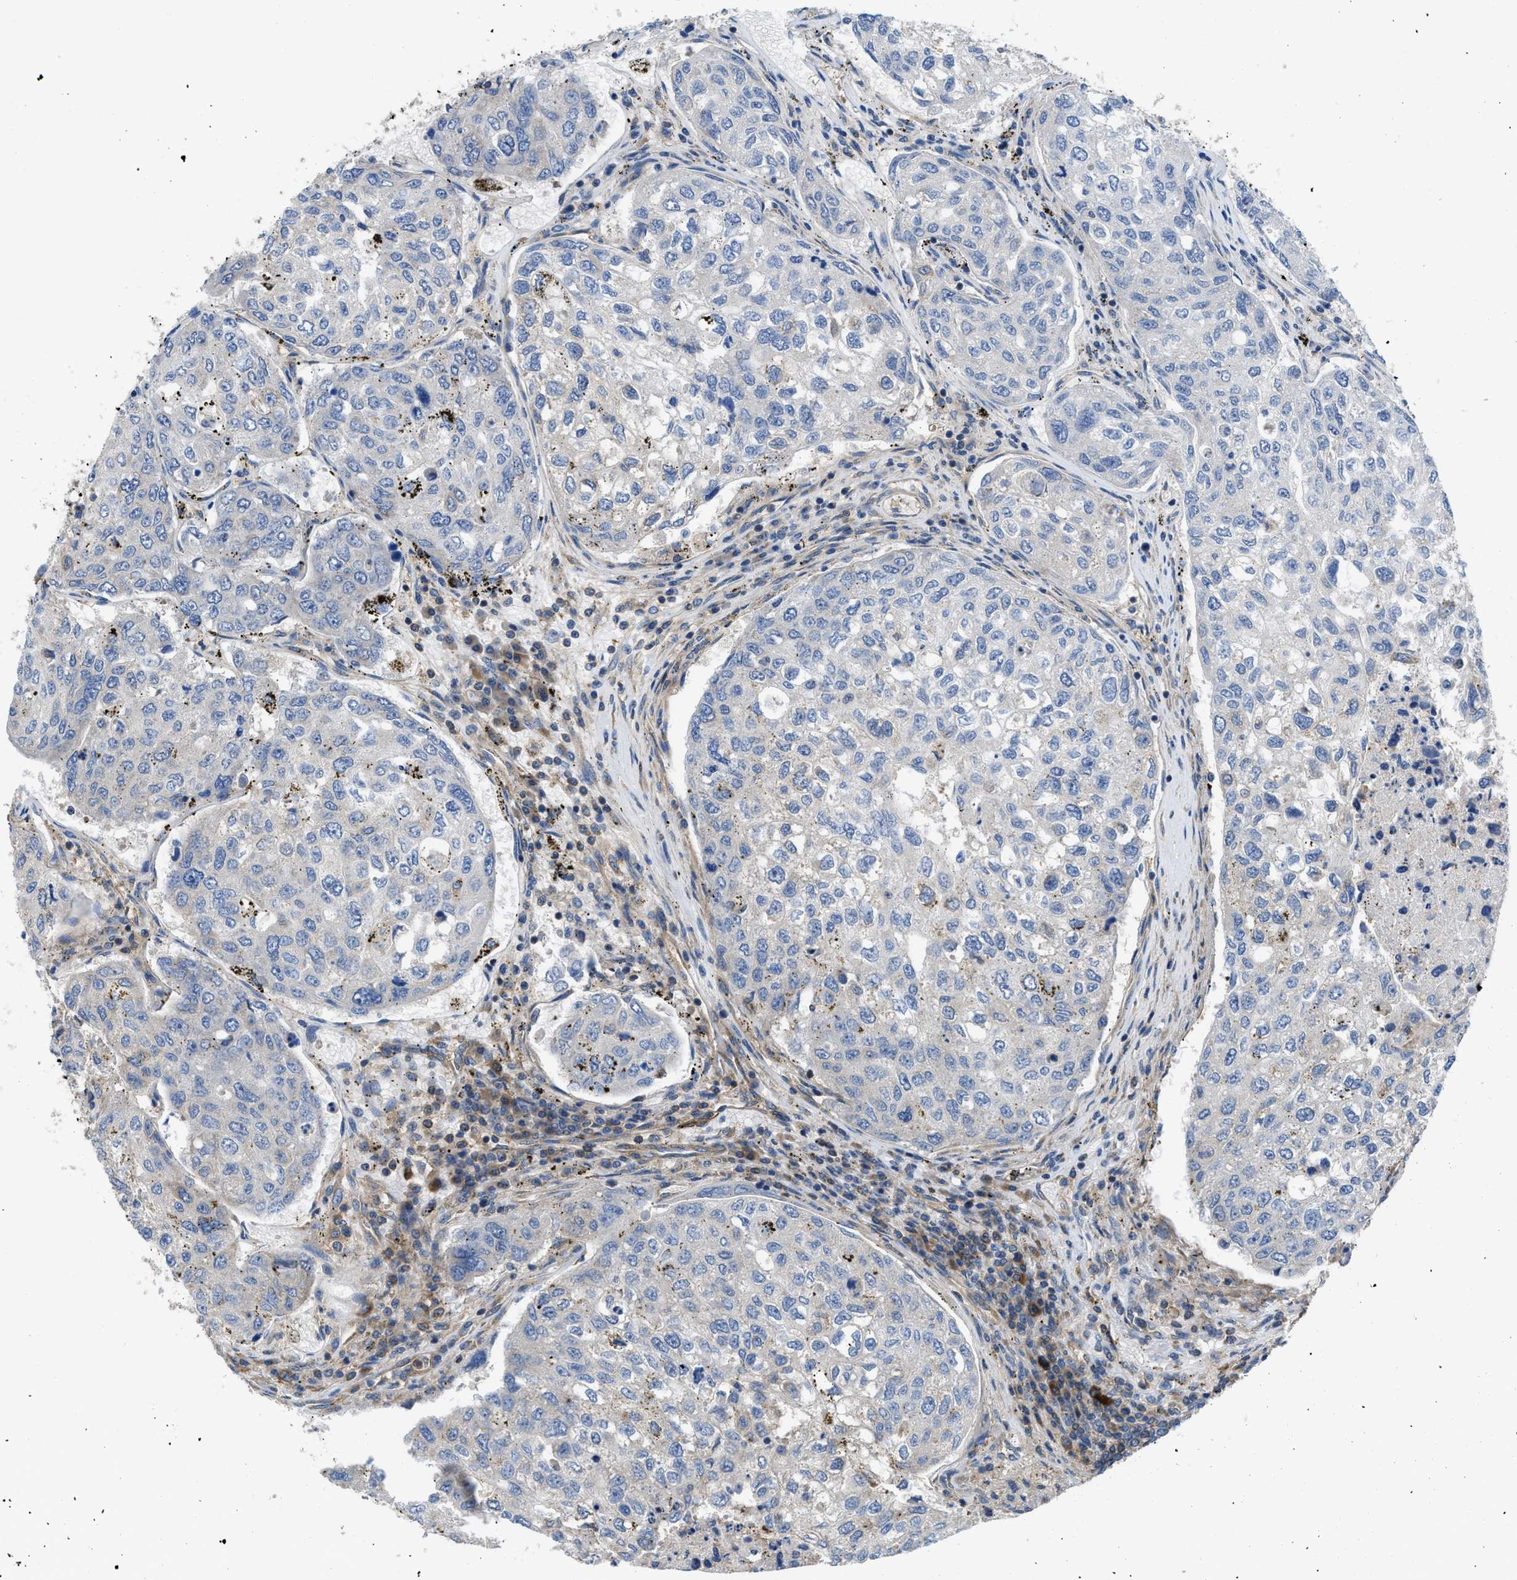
{"staining": {"intensity": "weak", "quantity": "<25%", "location": "cytoplasmic/membranous"}, "tissue": "urothelial cancer", "cell_type": "Tumor cells", "image_type": "cancer", "snomed": [{"axis": "morphology", "description": "Urothelial carcinoma, High grade"}, {"axis": "topography", "description": "Lymph node"}, {"axis": "topography", "description": "Urinary bladder"}], "caption": "Histopathology image shows no protein staining in tumor cells of high-grade urothelial carcinoma tissue.", "gene": "CHKB", "patient": {"sex": "male", "age": 51}}